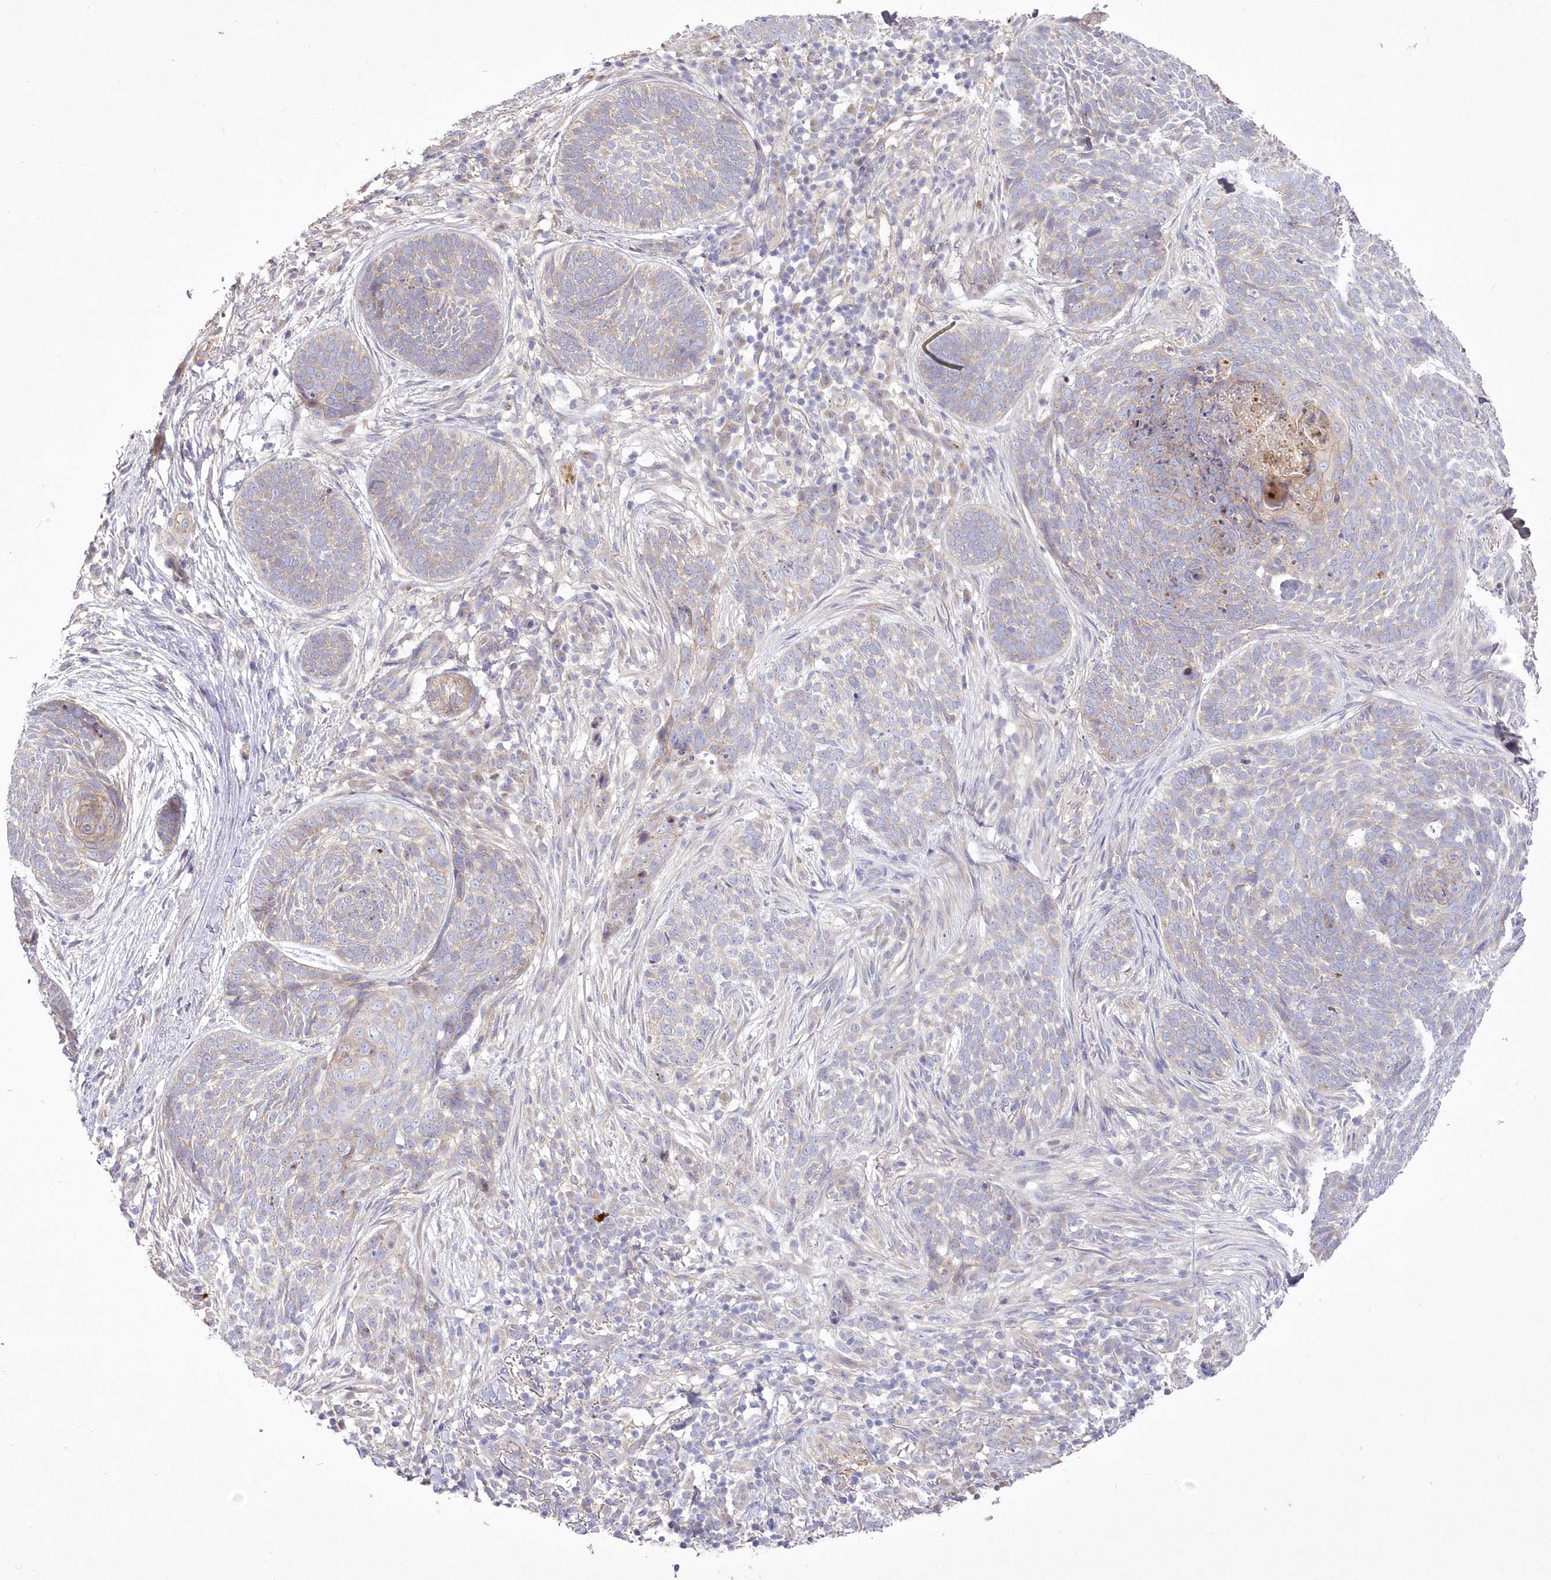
{"staining": {"intensity": "weak", "quantity": "<25%", "location": "cytoplasmic/membranous"}, "tissue": "skin cancer", "cell_type": "Tumor cells", "image_type": "cancer", "snomed": [{"axis": "morphology", "description": "Basal cell carcinoma"}, {"axis": "topography", "description": "Skin"}], "caption": "Histopathology image shows no protein staining in tumor cells of basal cell carcinoma (skin) tissue.", "gene": "WBP1L", "patient": {"sex": "female", "age": 64}}